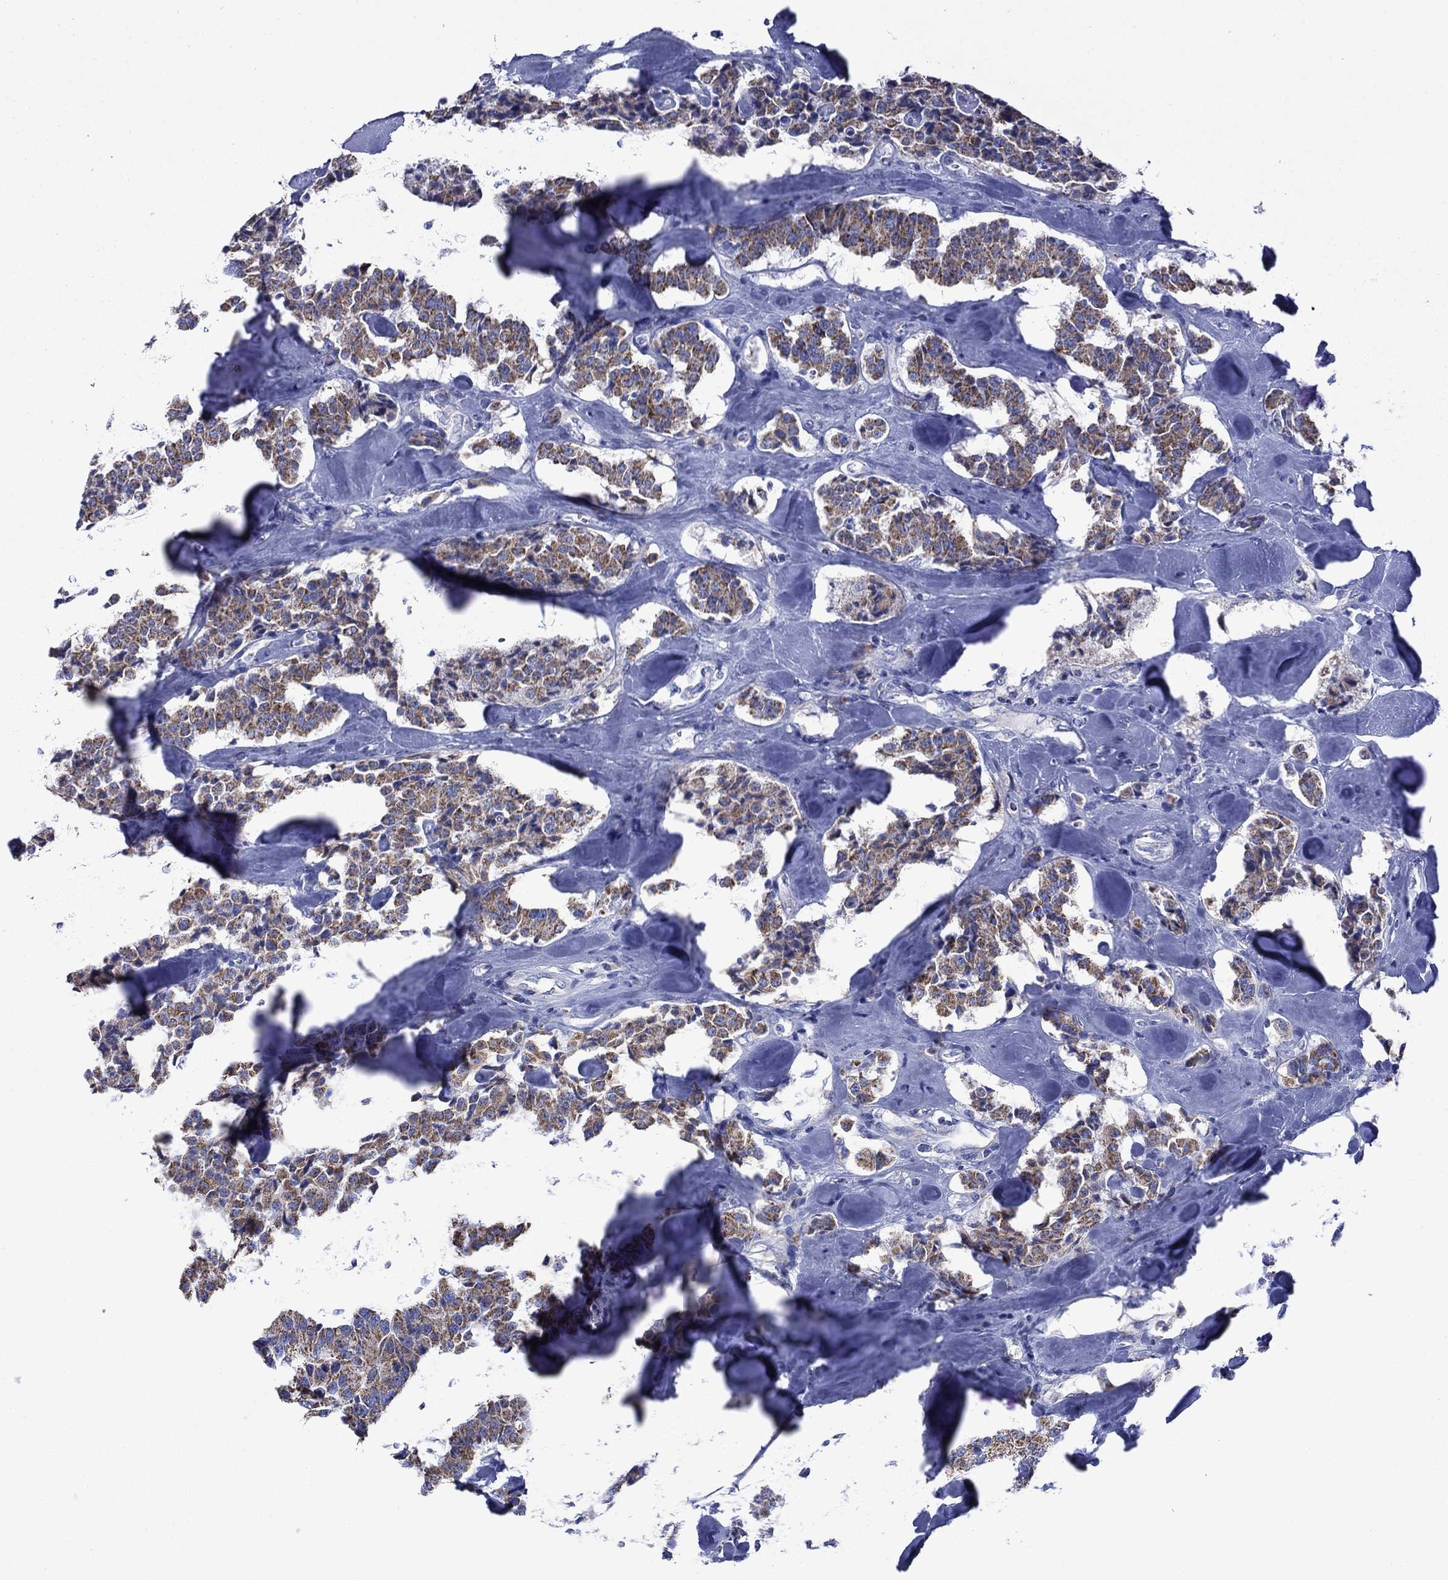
{"staining": {"intensity": "moderate", "quantity": ">75%", "location": "cytoplasmic/membranous"}, "tissue": "carcinoid", "cell_type": "Tumor cells", "image_type": "cancer", "snomed": [{"axis": "morphology", "description": "Carcinoid, malignant, NOS"}, {"axis": "topography", "description": "Pancreas"}], "caption": "The histopathology image shows a brown stain indicating the presence of a protein in the cytoplasmic/membranous of tumor cells in carcinoid. The staining was performed using DAB (3,3'-diaminobenzidine) to visualize the protein expression in brown, while the nuclei were stained in blue with hematoxylin (Magnification: 20x).", "gene": "ACADSB", "patient": {"sex": "male", "age": 41}}